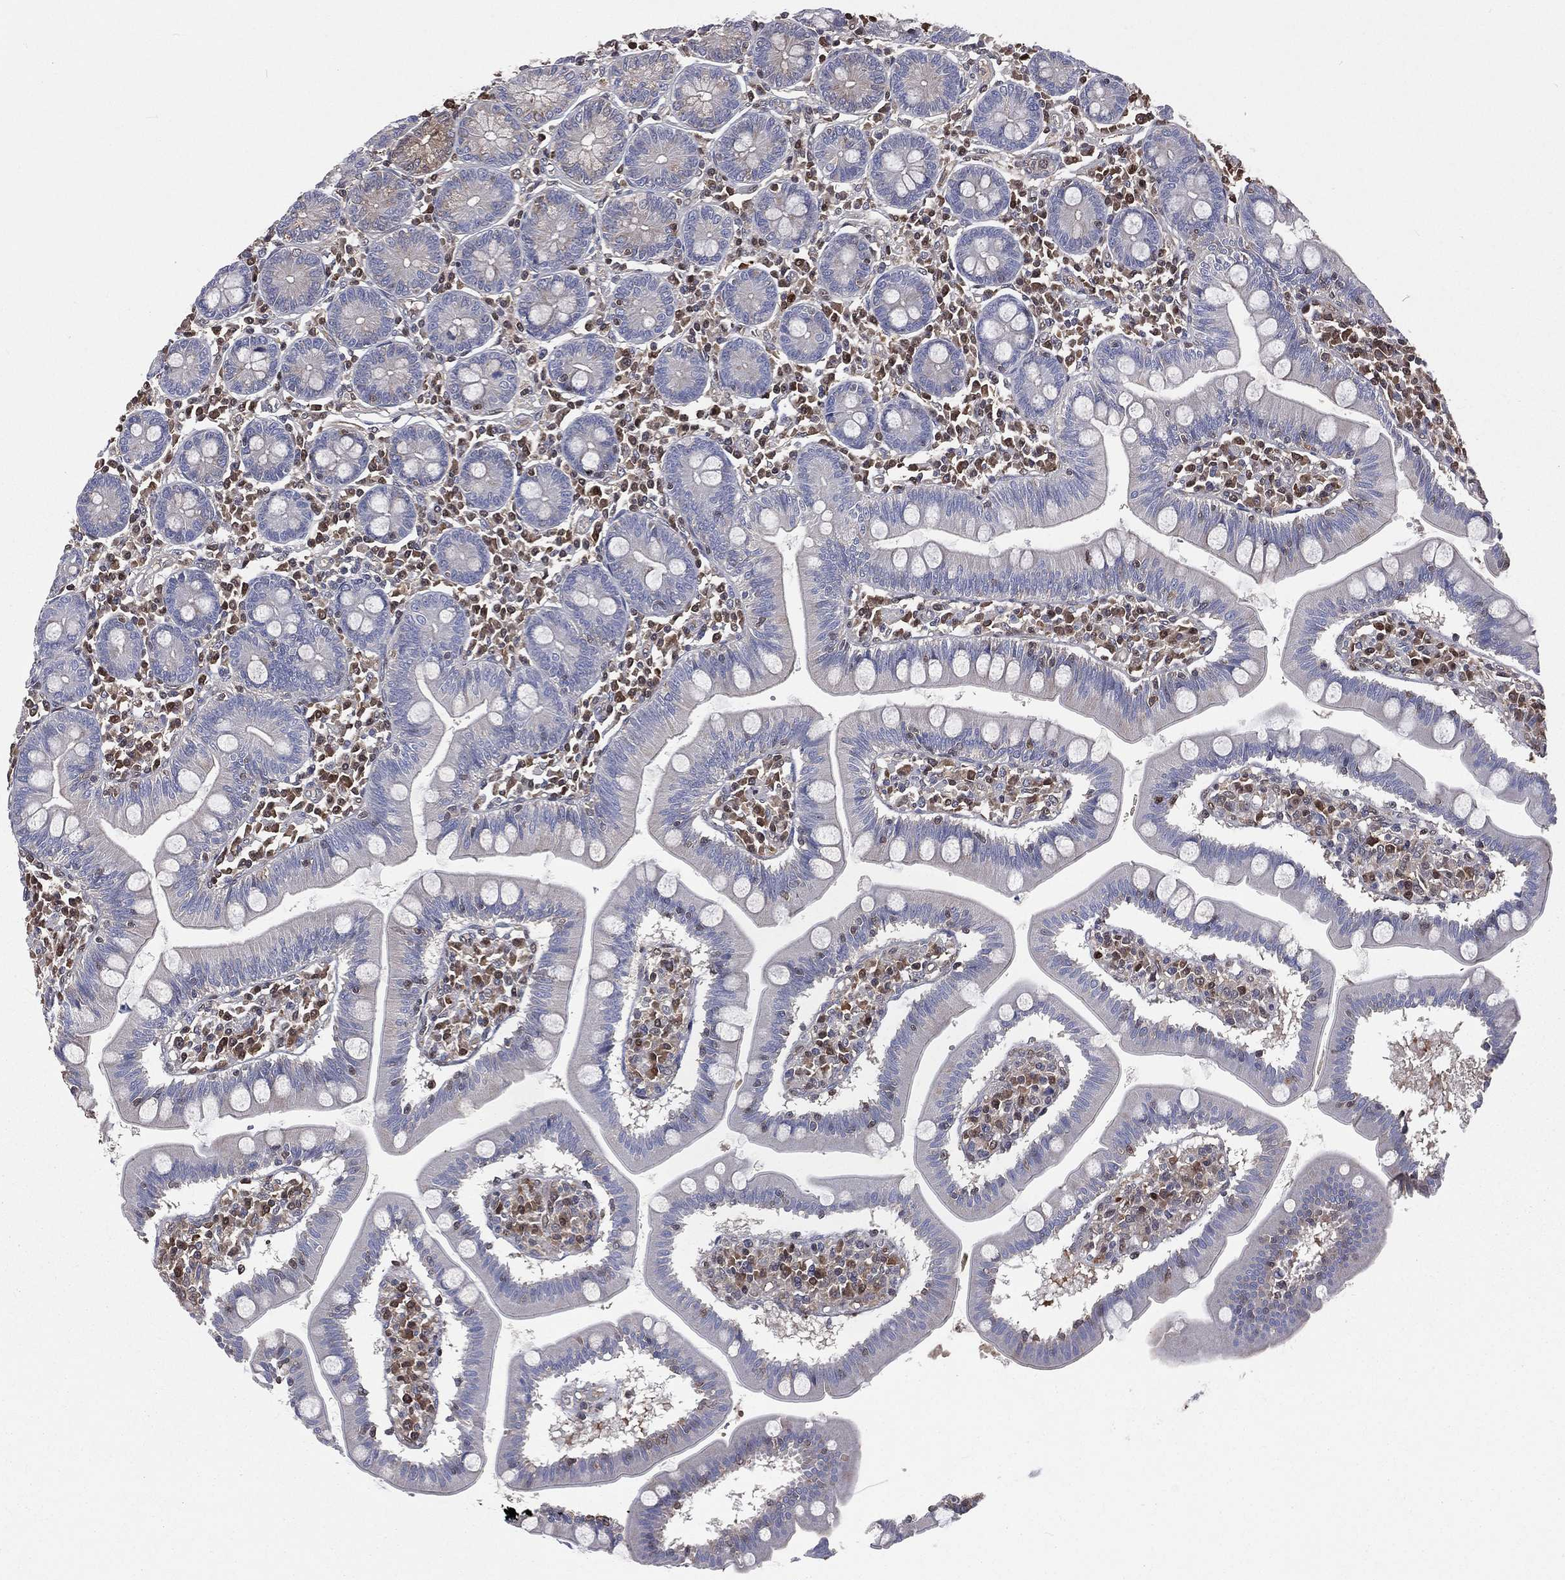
{"staining": {"intensity": "weak", "quantity": "<25%", "location": "cytoplasmic/membranous"}, "tissue": "small intestine", "cell_type": "Glandular cells", "image_type": "normal", "snomed": [{"axis": "morphology", "description": "Normal tissue, NOS"}, {"axis": "topography", "description": "Small intestine"}], "caption": "Protein analysis of benign small intestine displays no significant positivity in glandular cells. The staining was performed using DAB (3,3'-diaminobenzidine) to visualize the protein expression in brown, while the nuclei were stained in blue with hematoxylin (Magnification: 20x).", "gene": "TBC1D2", "patient": {"sex": "male", "age": 88}}